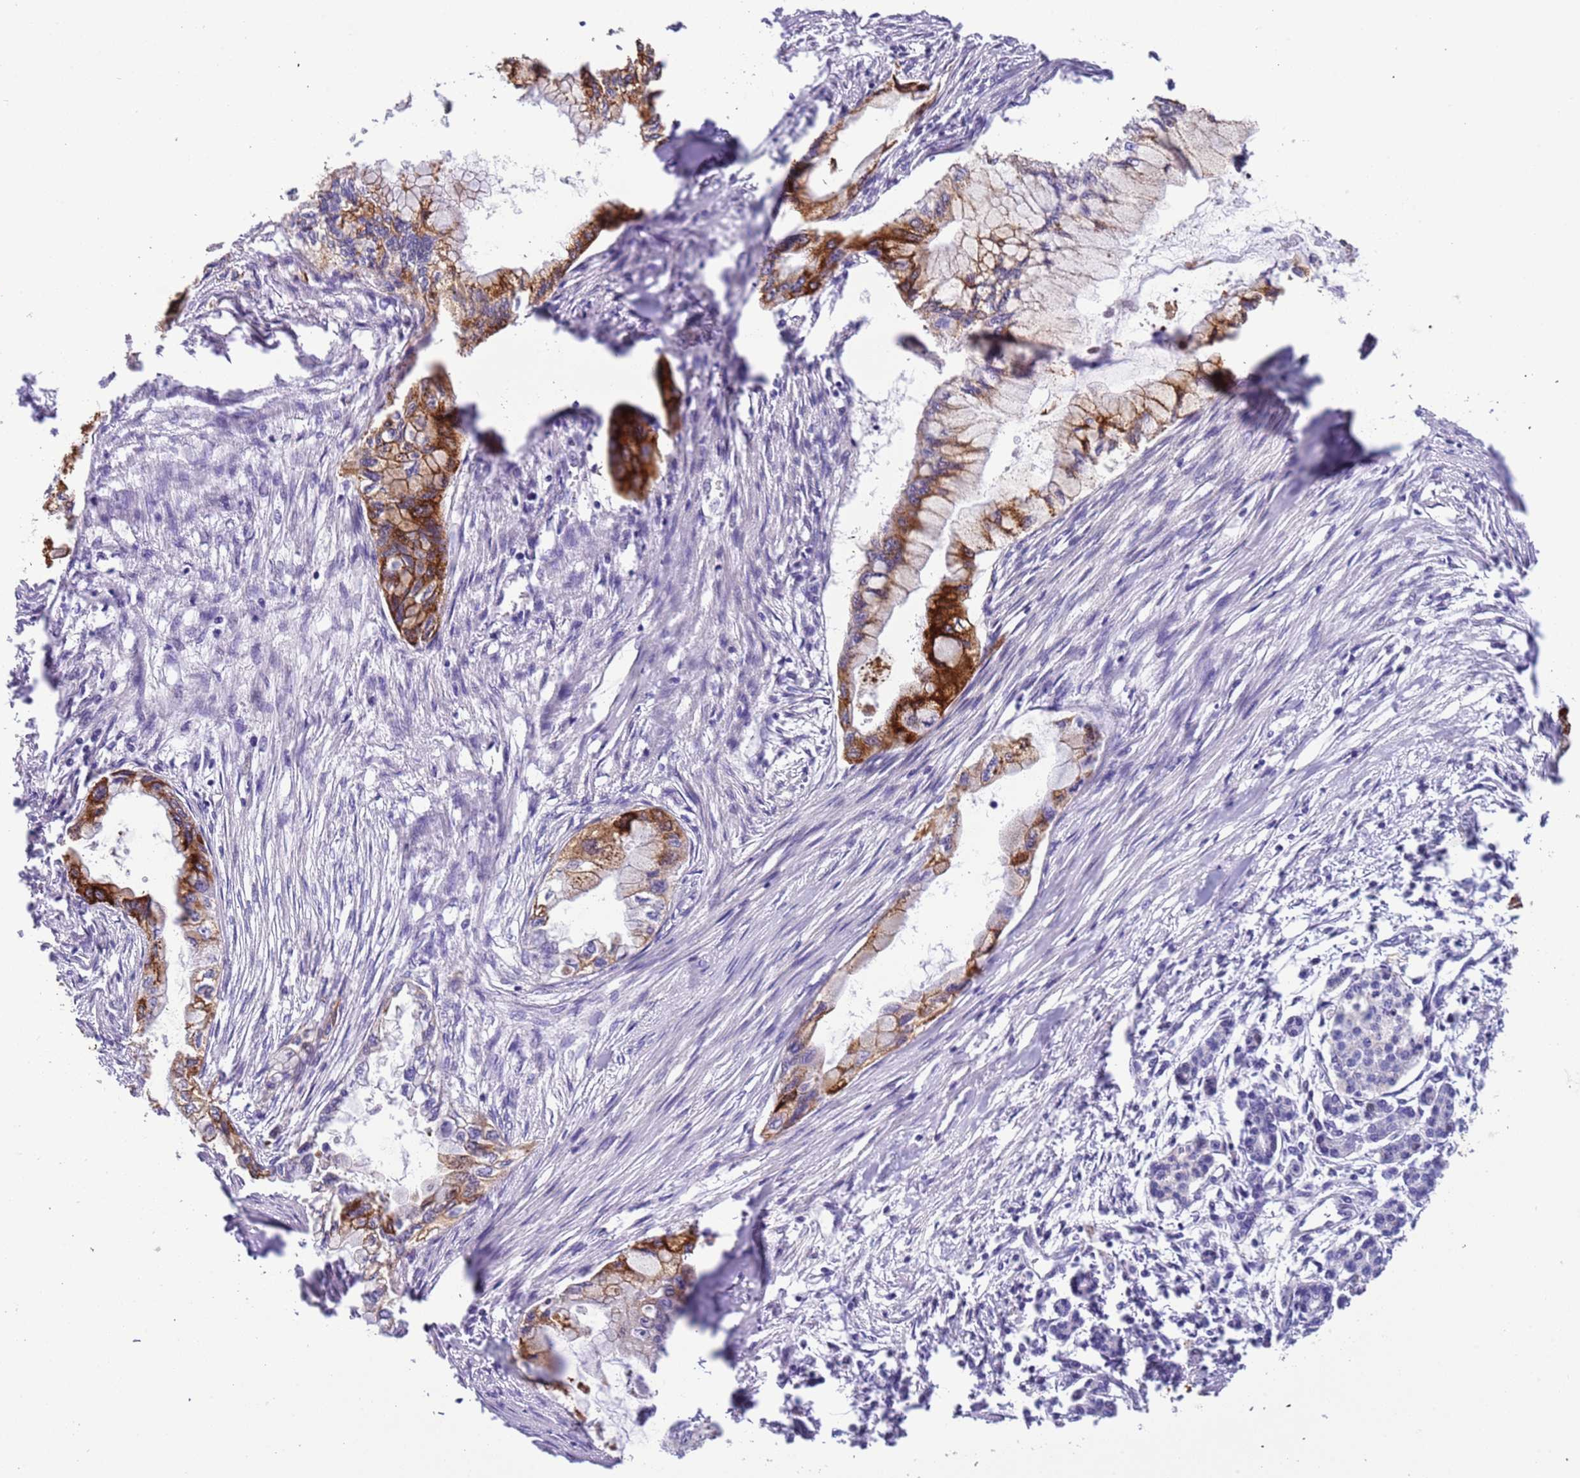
{"staining": {"intensity": "strong", "quantity": "<25%", "location": "cytoplasmic/membranous"}, "tissue": "pancreatic cancer", "cell_type": "Tumor cells", "image_type": "cancer", "snomed": [{"axis": "morphology", "description": "Adenocarcinoma, NOS"}, {"axis": "topography", "description": "Pancreas"}], "caption": "Pancreatic cancer stained for a protein shows strong cytoplasmic/membranous positivity in tumor cells.", "gene": "PLEKHH1", "patient": {"sex": "male", "age": 48}}